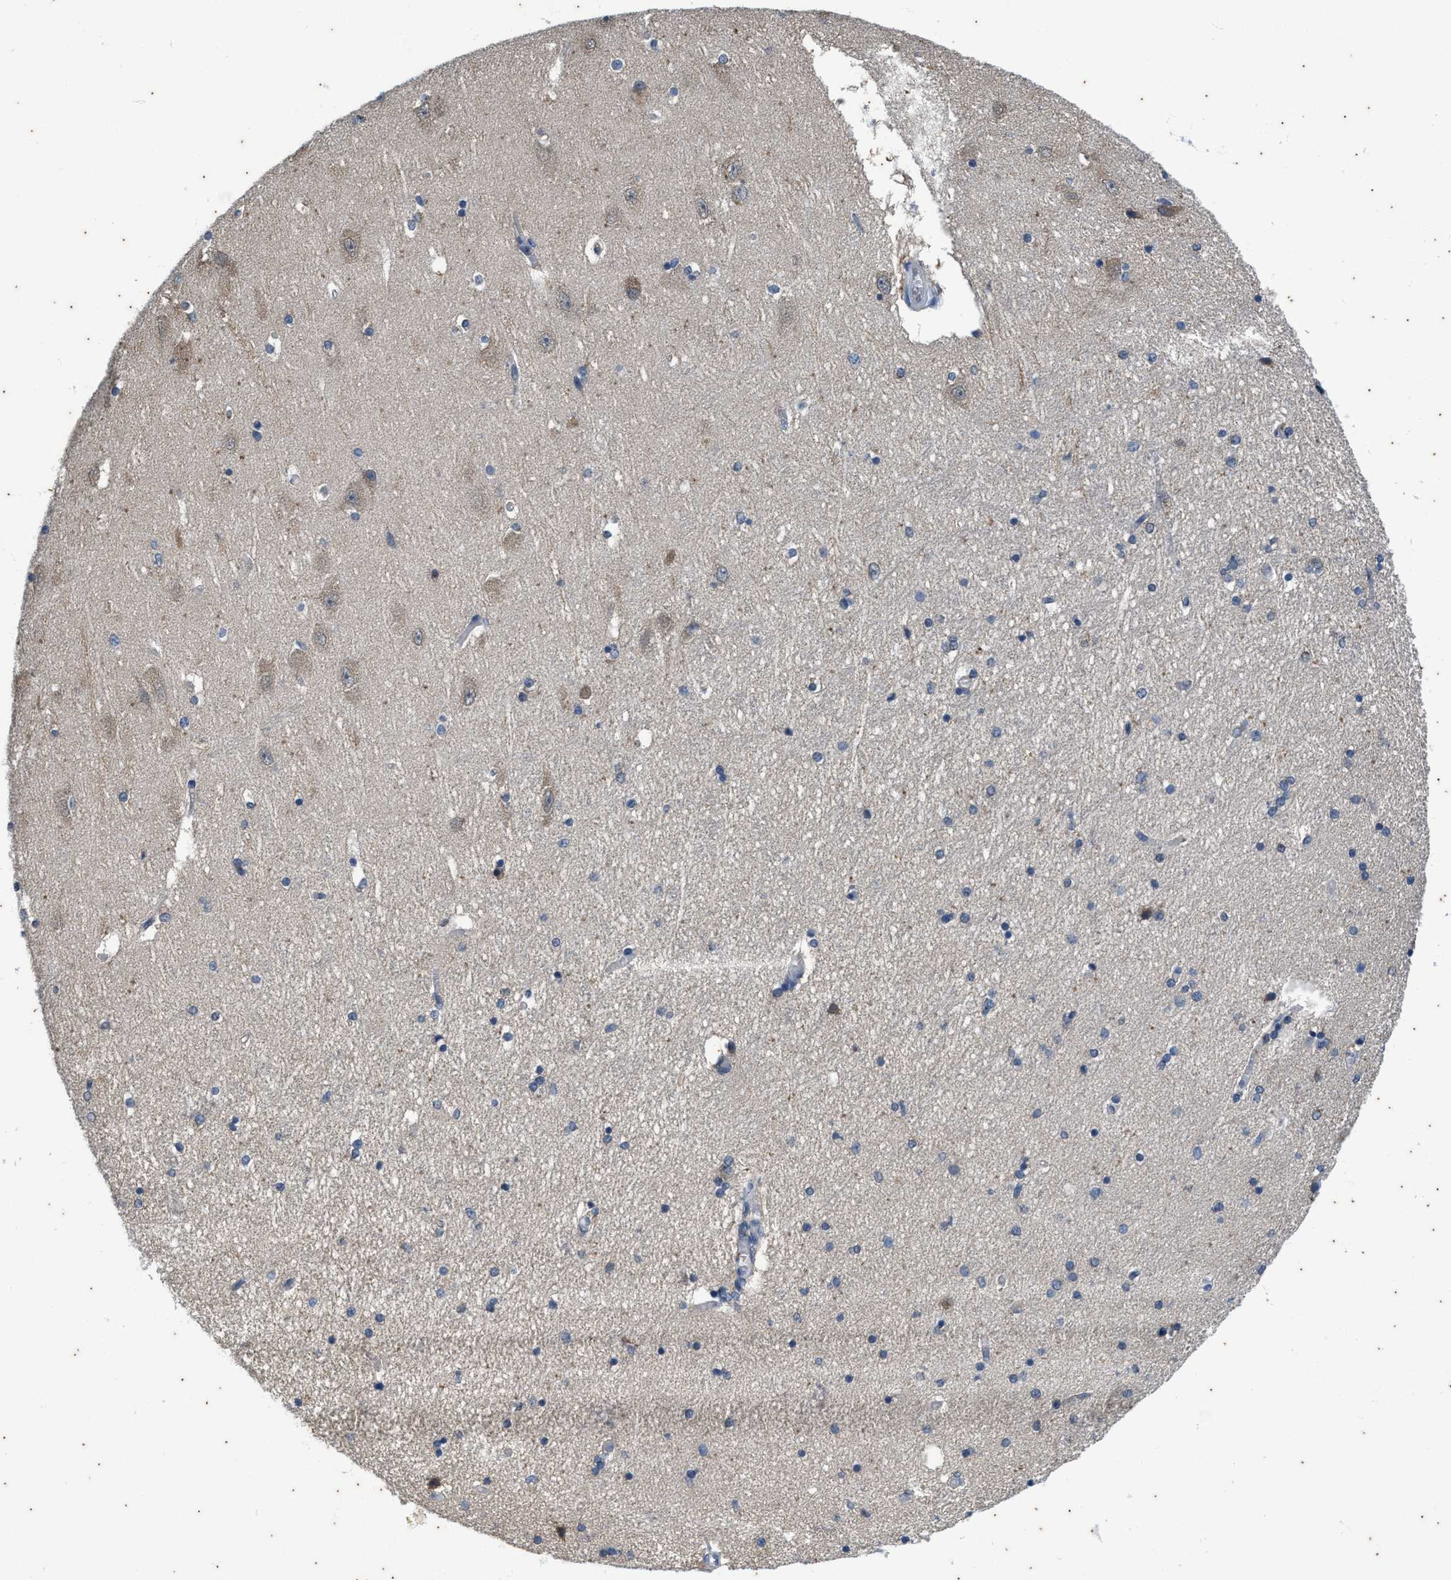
{"staining": {"intensity": "negative", "quantity": "none", "location": "none"}, "tissue": "hippocampus", "cell_type": "Glial cells", "image_type": "normal", "snomed": [{"axis": "morphology", "description": "Normal tissue, NOS"}, {"axis": "topography", "description": "Hippocampus"}], "caption": "Hippocampus was stained to show a protein in brown. There is no significant positivity in glial cells. Nuclei are stained in blue.", "gene": "COX19", "patient": {"sex": "female", "age": 54}}